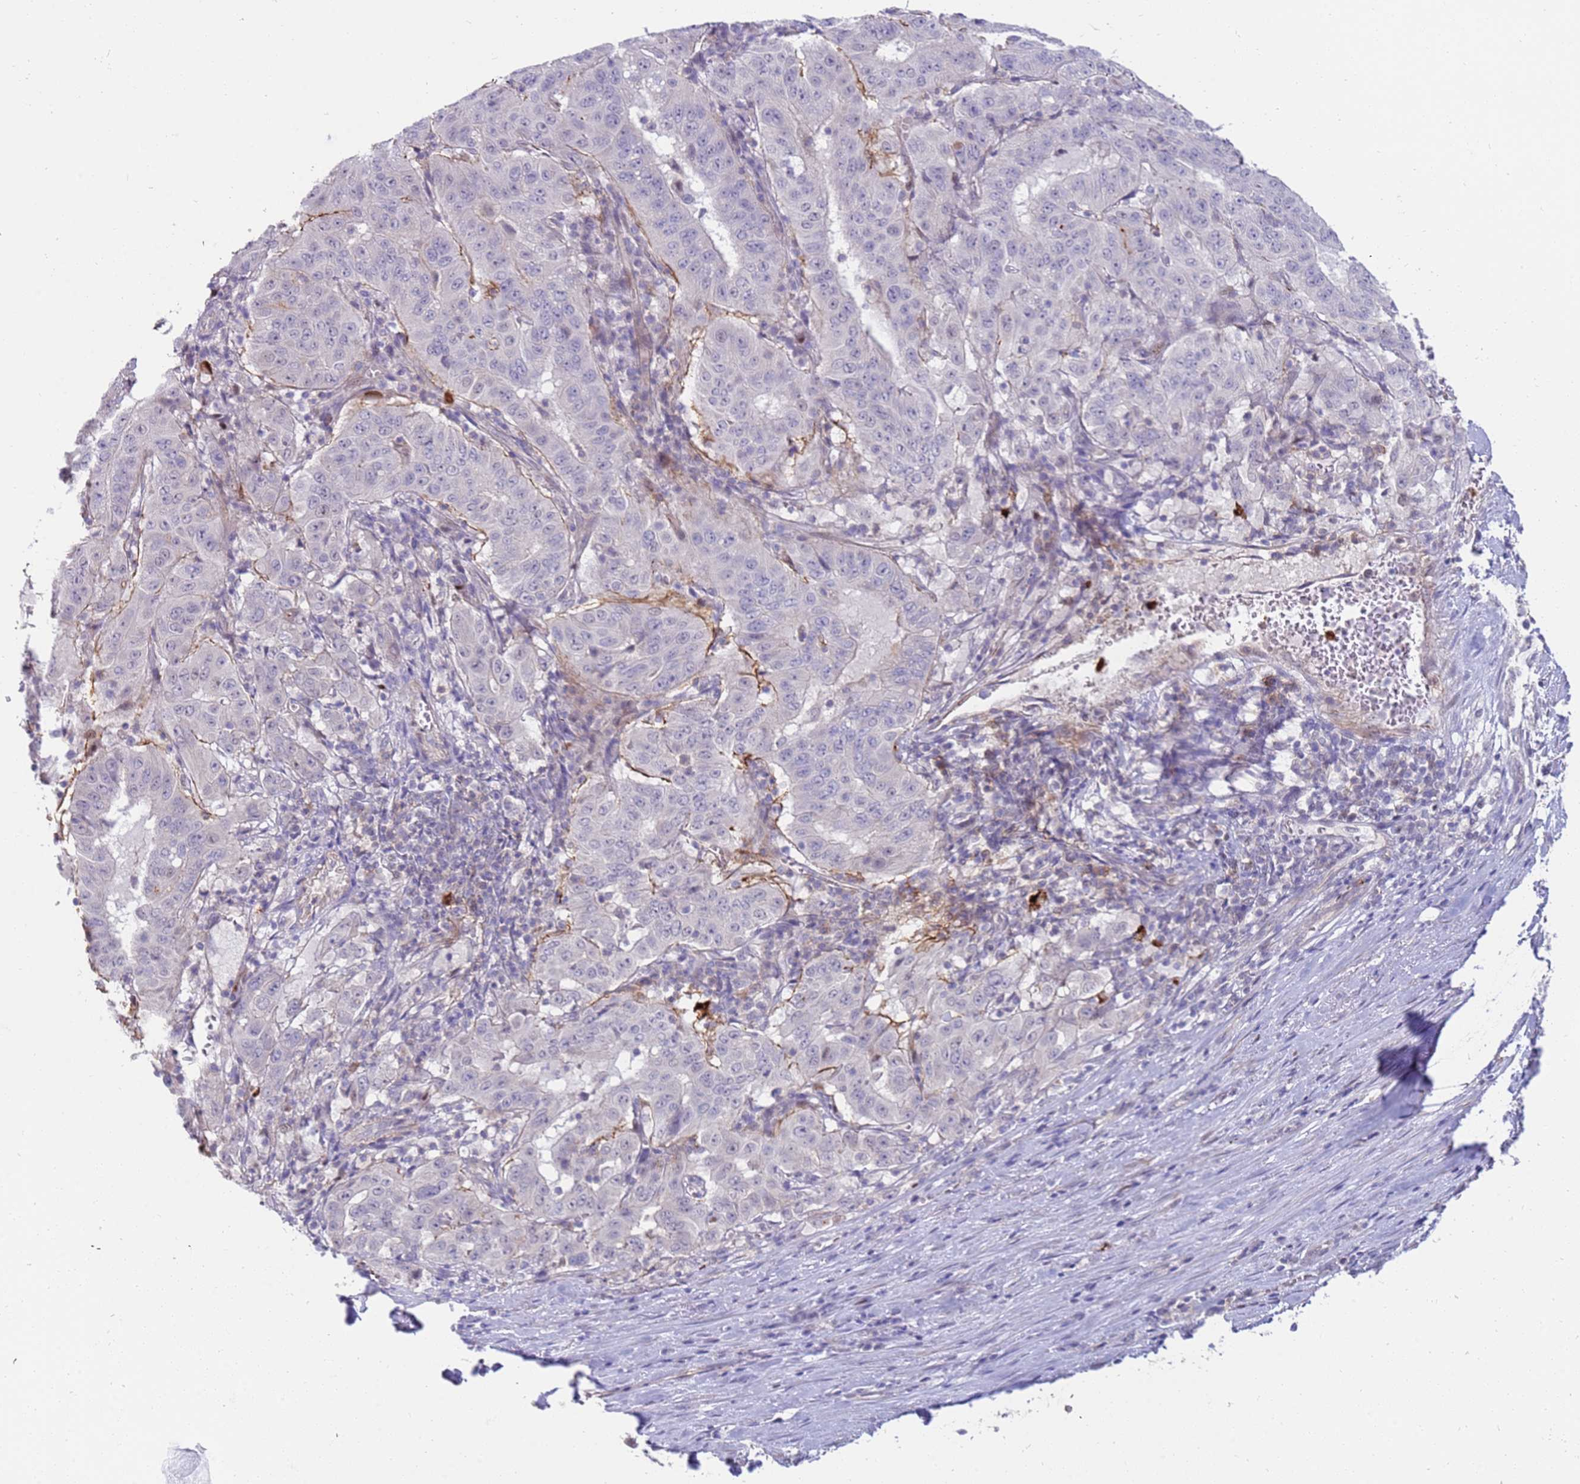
{"staining": {"intensity": "negative", "quantity": "none", "location": "none"}, "tissue": "pancreatic cancer", "cell_type": "Tumor cells", "image_type": "cancer", "snomed": [{"axis": "morphology", "description": "Adenocarcinoma, NOS"}, {"axis": "topography", "description": "Pancreas"}], "caption": "Tumor cells are negative for brown protein staining in adenocarcinoma (pancreatic).", "gene": "STK25", "patient": {"sex": "male", "age": 63}}